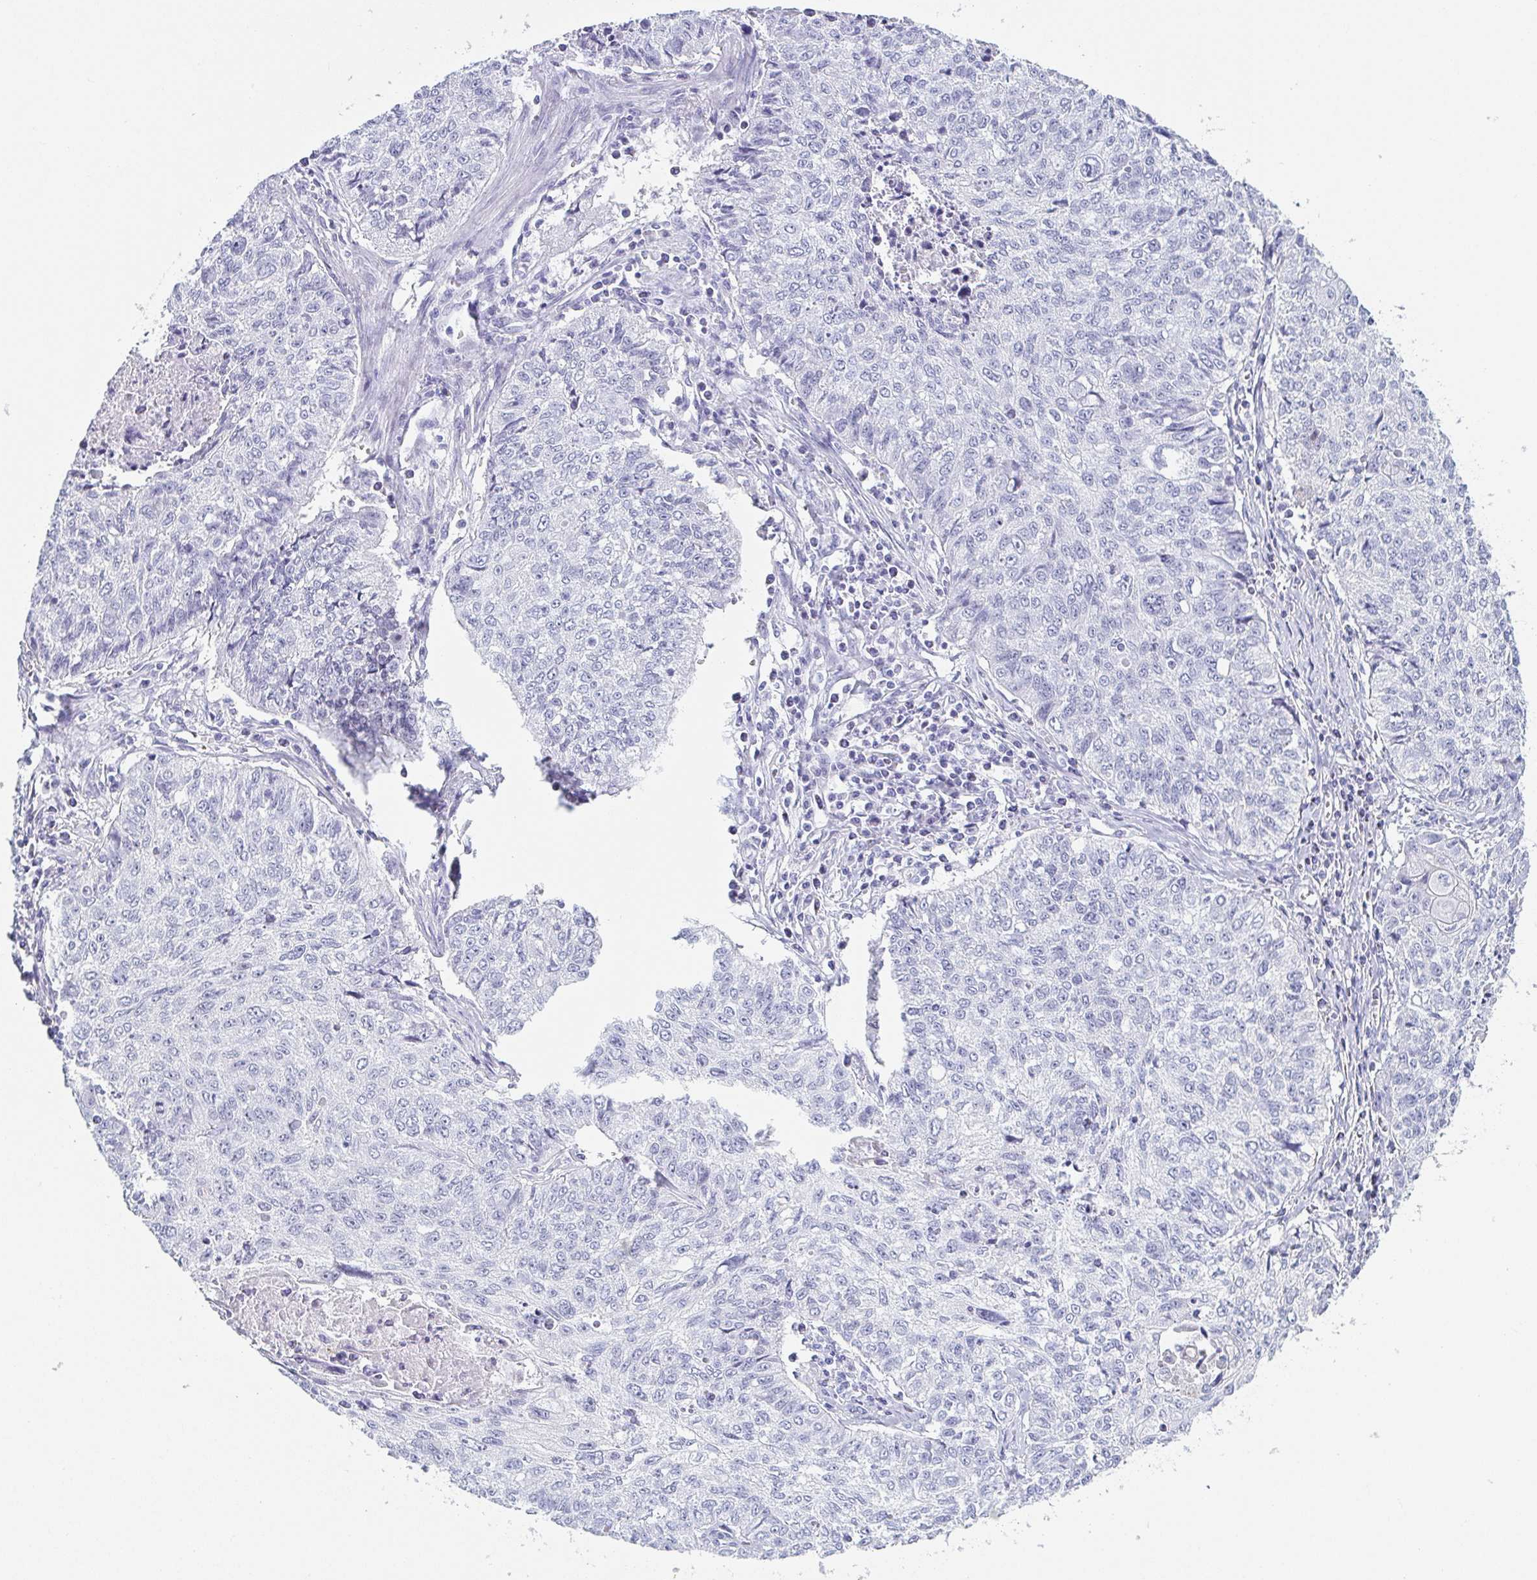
{"staining": {"intensity": "negative", "quantity": "none", "location": "none"}, "tissue": "lung cancer", "cell_type": "Tumor cells", "image_type": "cancer", "snomed": [{"axis": "morphology", "description": "Normal morphology"}, {"axis": "morphology", "description": "Aneuploidy"}, {"axis": "morphology", "description": "Squamous cell carcinoma, NOS"}, {"axis": "topography", "description": "Lymph node"}, {"axis": "topography", "description": "Lung"}], "caption": "Immunohistochemical staining of human lung cancer reveals no significant expression in tumor cells.", "gene": "REG4", "patient": {"sex": "female", "age": 76}}